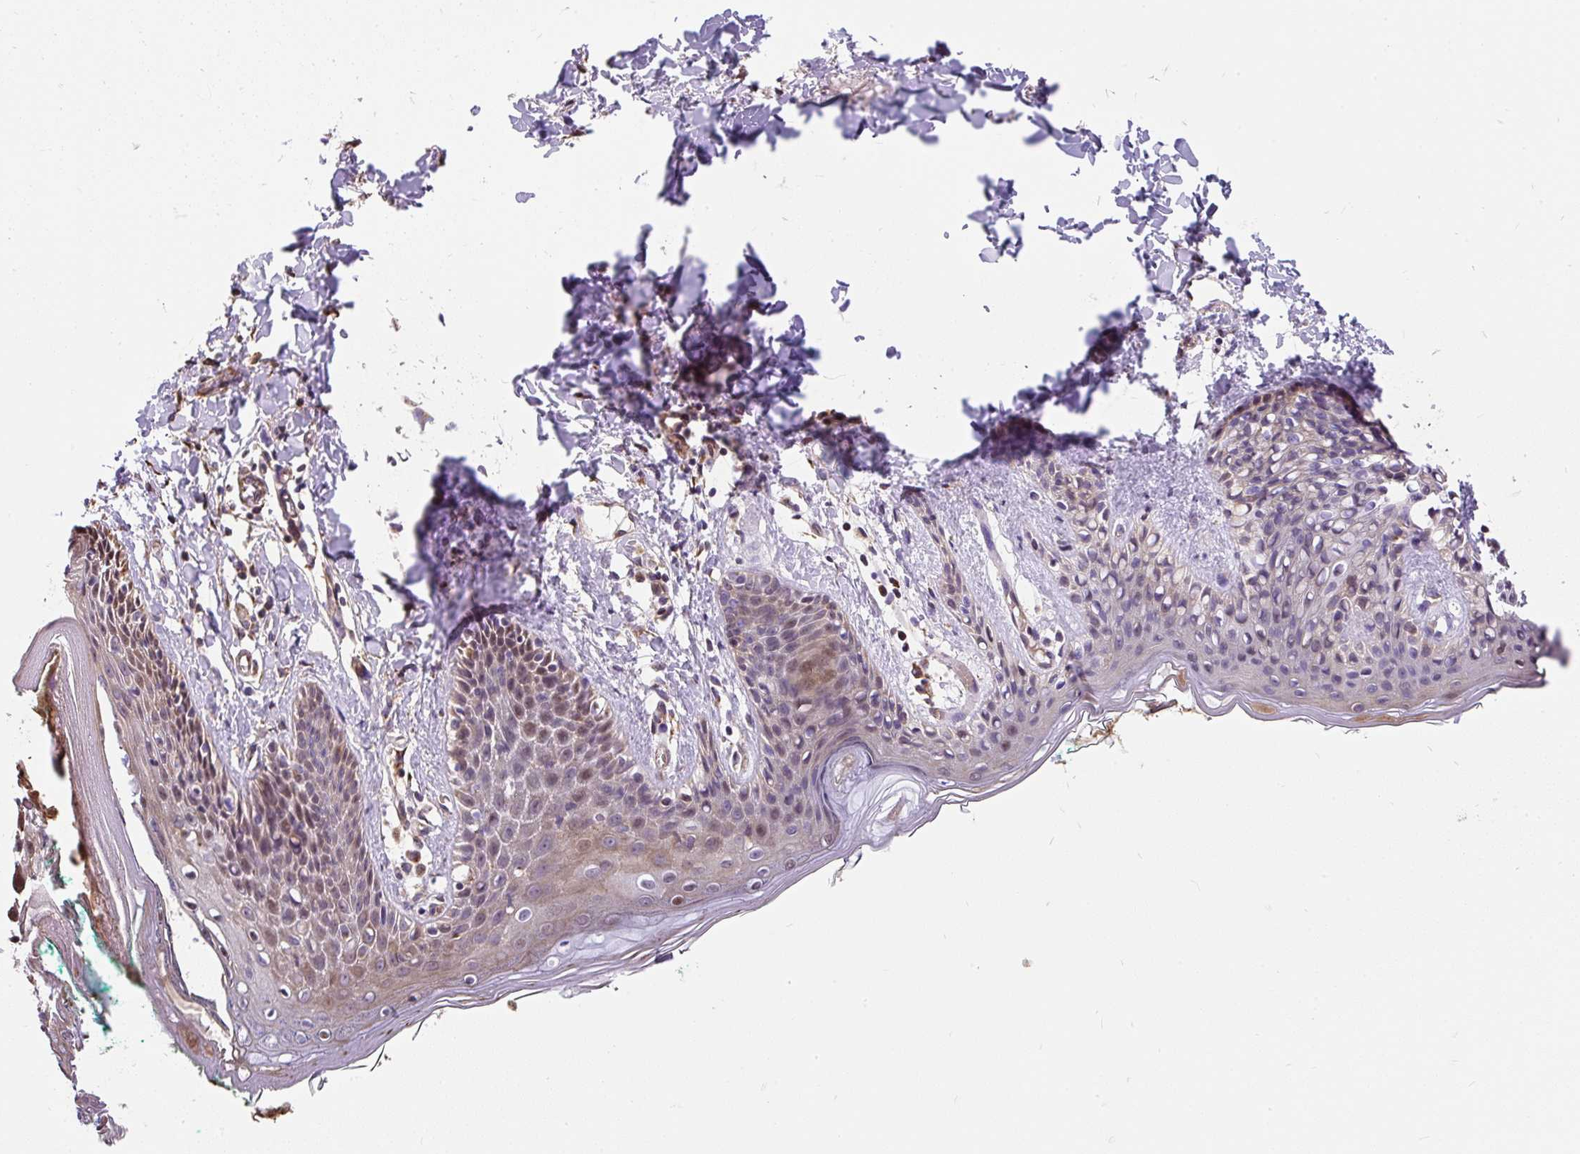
{"staining": {"intensity": "moderate", "quantity": "25%-75%", "location": "cytoplasmic/membranous"}, "tissue": "skin", "cell_type": "Fibroblasts", "image_type": "normal", "snomed": [{"axis": "morphology", "description": "Normal tissue, NOS"}, {"axis": "topography", "description": "Skin"}], "caption": "Immunohistochemical staining of normal skin reveals moderate cytoplasmic/membranous protein positivity in approximately 25%-75% of fibroblasts. (brown staining indicates protein expression, while blue staining denotes nuclei).", "gene": "PUS7L", "patient": {"sex": "male", "age": 16}}